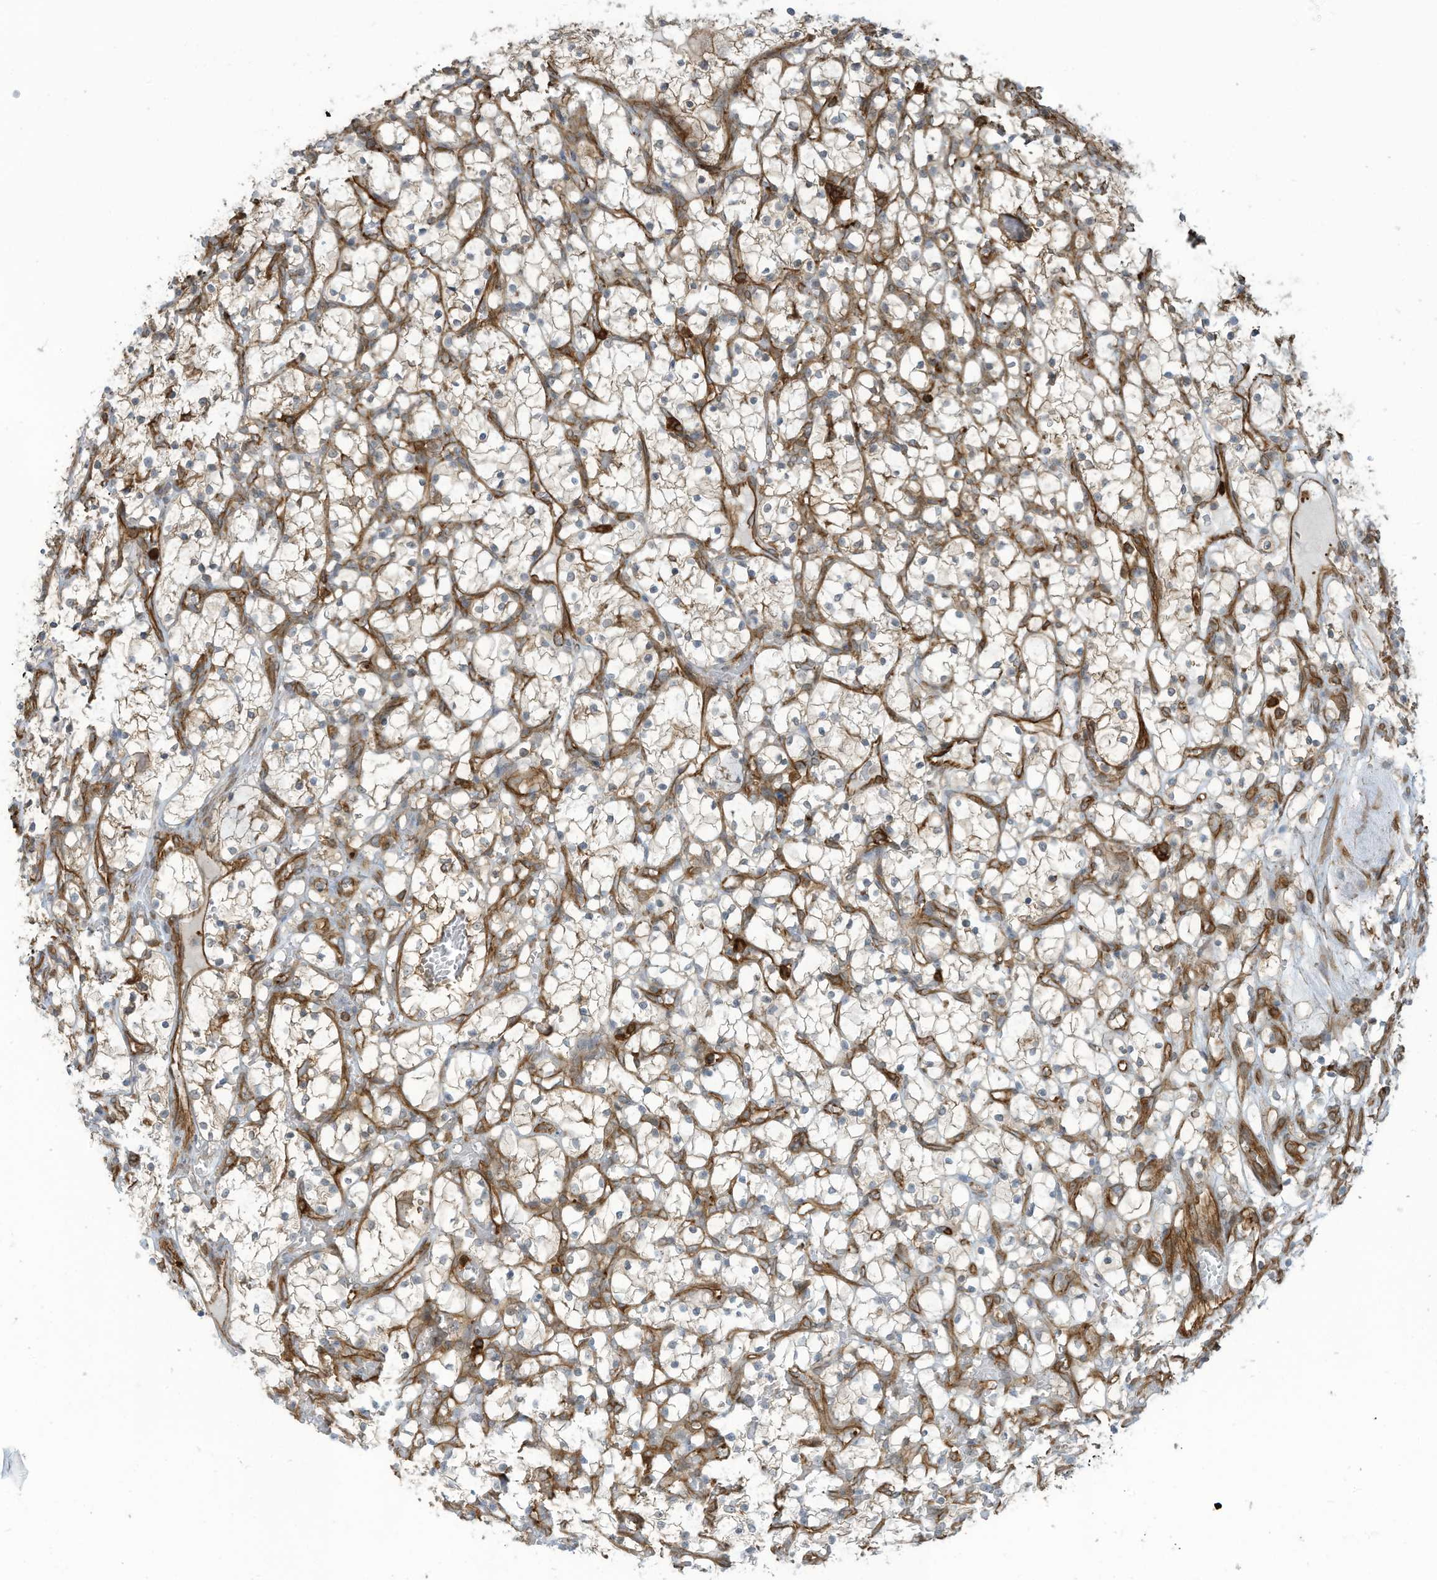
{"staining": {"intensity": "weak", "quantity": "25%-75%", "location": "cytoplasmic/membranous"}, "tissue": "renal cancer", "cell_type": "Tumor cells", "image_type": "cancer", "snomed": [{"axis": "morphology", "description": "Adenocarcinoma, NOS"}, {"axis": "topography", "description": "Kidney"}], "caption": "This is a micrograph of IHC staining of renal cancer (adenocarcinoma), which shows weak expression in the cytoplasmic/membranous of tumor cells.", "gene": "SLC9A2", "patient": {"sex": "female", "age": 69}}